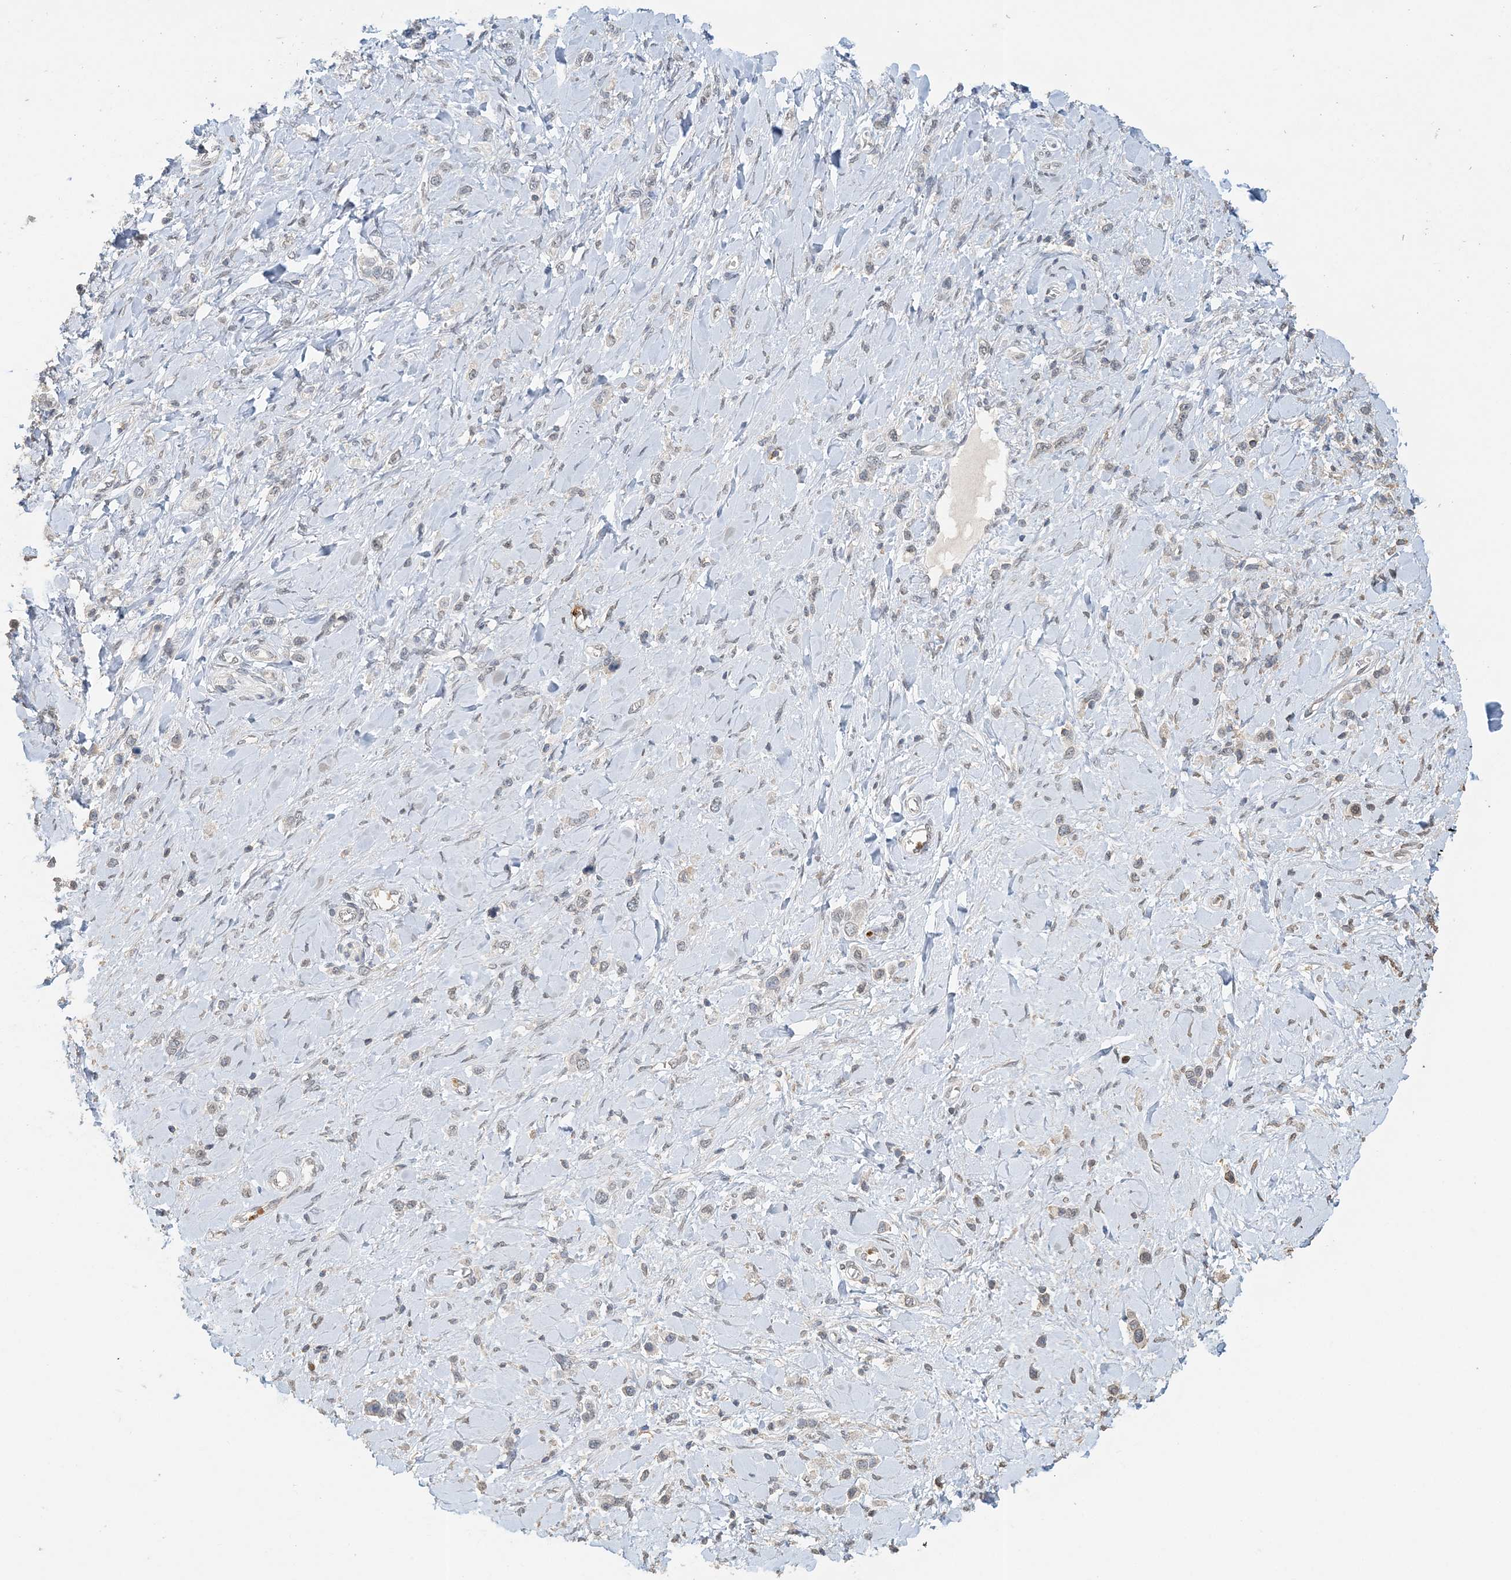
{"staining": {"intensity": "negative", "quantity": "none", "location": "none"}, "tissue": "stomach cancer", "cell_type": "Tumor cells", "image_type": "cancer", "snomed": [{"axis": "morphology", "description": "Normal tissue, NOS"}, {"axis": "morphology", "description": "Adenocarcinoma, NOS"}, {"axis": "topography", "description": "Stomach, upper"}, {"axis": "topography", "description": "Stomach"}], "caption": "High magnification brightfield microscopy of adenocarcinoma (stomach) stained with DAB (3,3'-diaminobenzidine) (brown) and counterstained with hematoxylin (blue): tumor cells show no significant expression.", "gene": "FAM110A", "patient": {"sex": "female", "age": 65}}